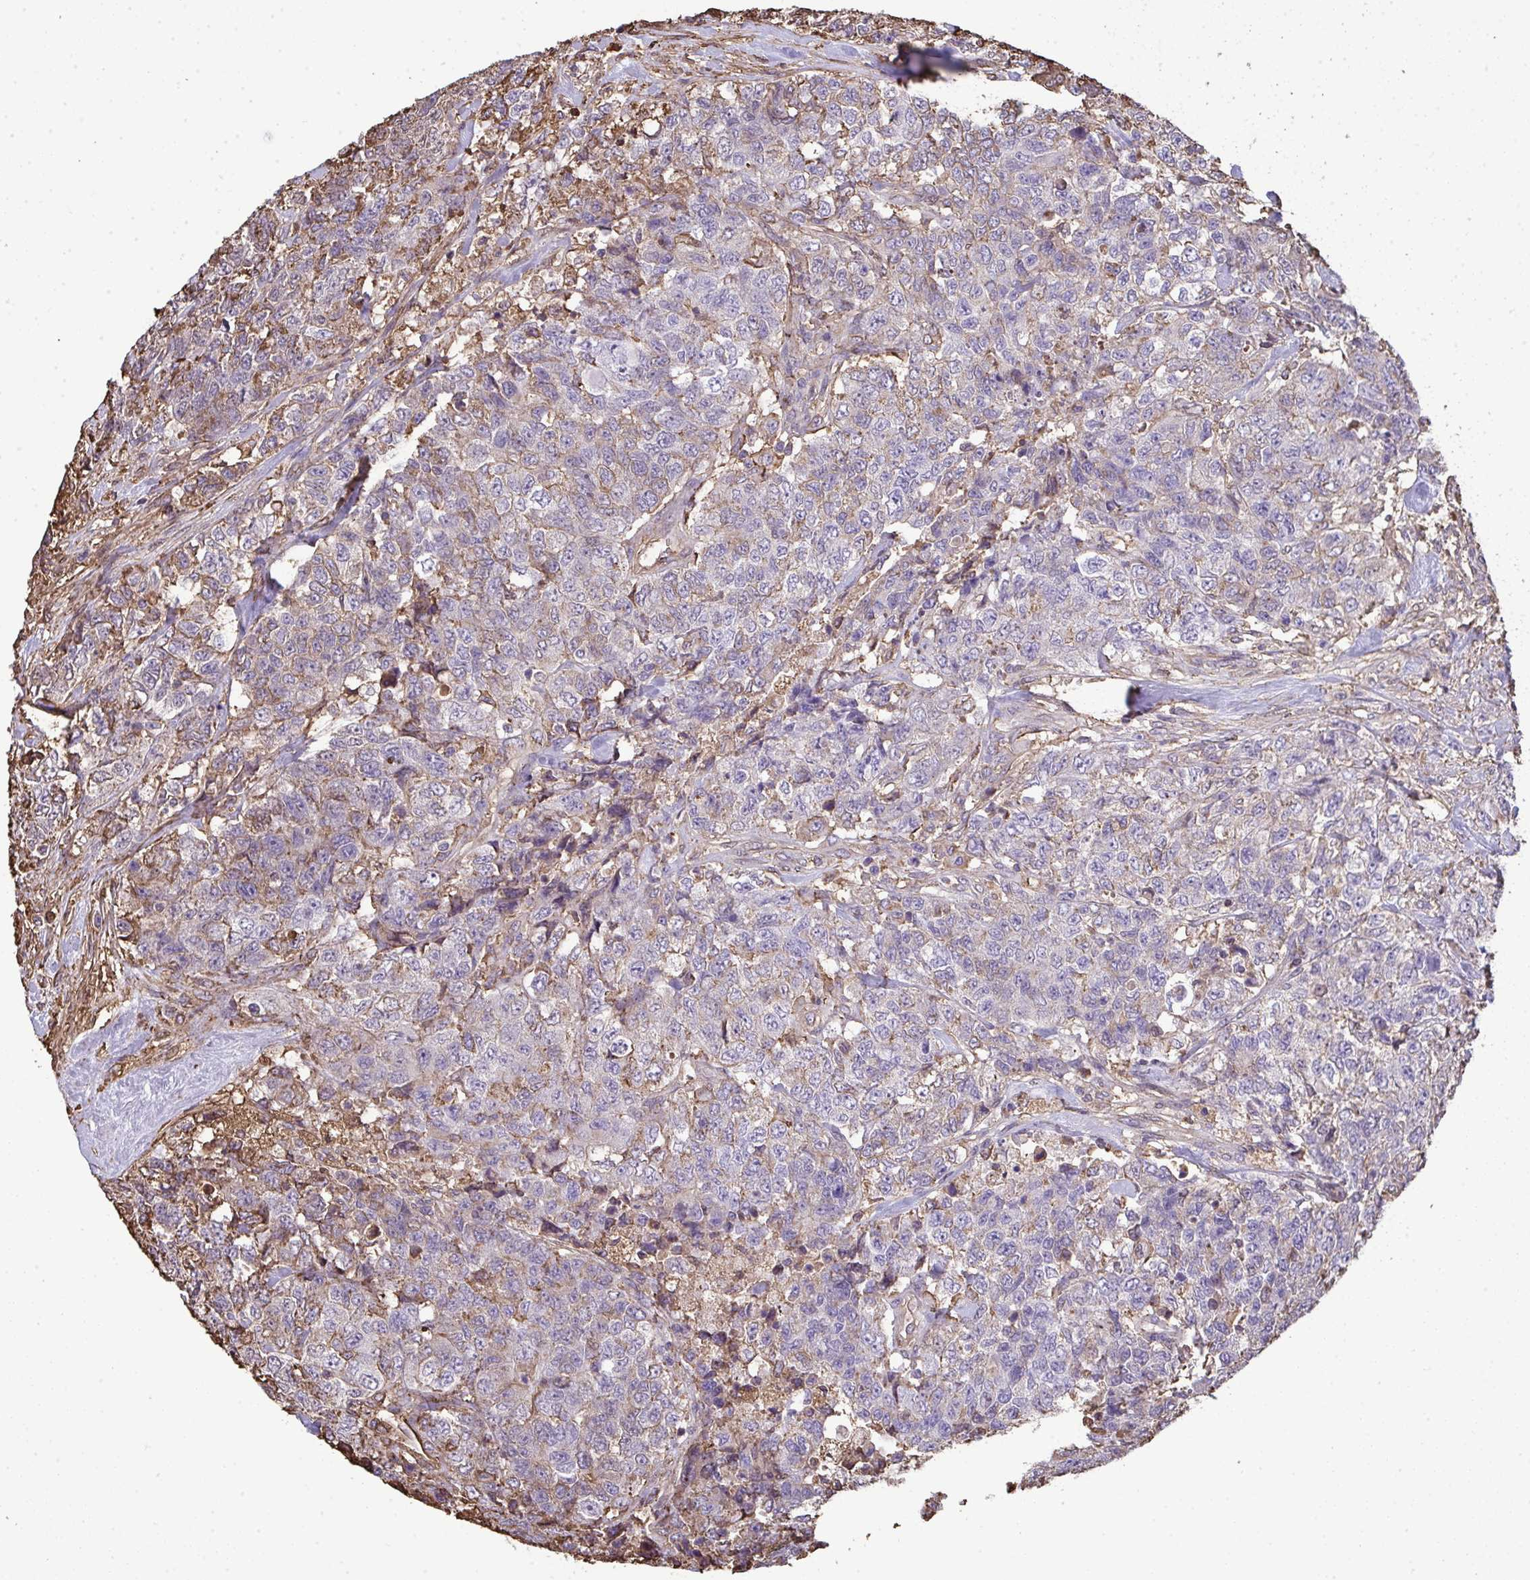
{"staining": {"intensity": "weak", "quantity": "<25%", "location": "cytoplasmic/membranous"}, "tissue": "urothelial cancer", "cell_type": "Tumor cells", "image_type": "cancer", "snomed": [{"axis": "morphology", "description": "Urothelial carcinoma, High grade"}, {"axis": "topography", "description": "Urinary bladder"}], "caption": "Urothelial carcinoma (high-grade) stained for a protein using IHC demonstrates no staining tumor cells.", "gene": "ANXA5", "patient": {"sex": "female", "age": 78}}